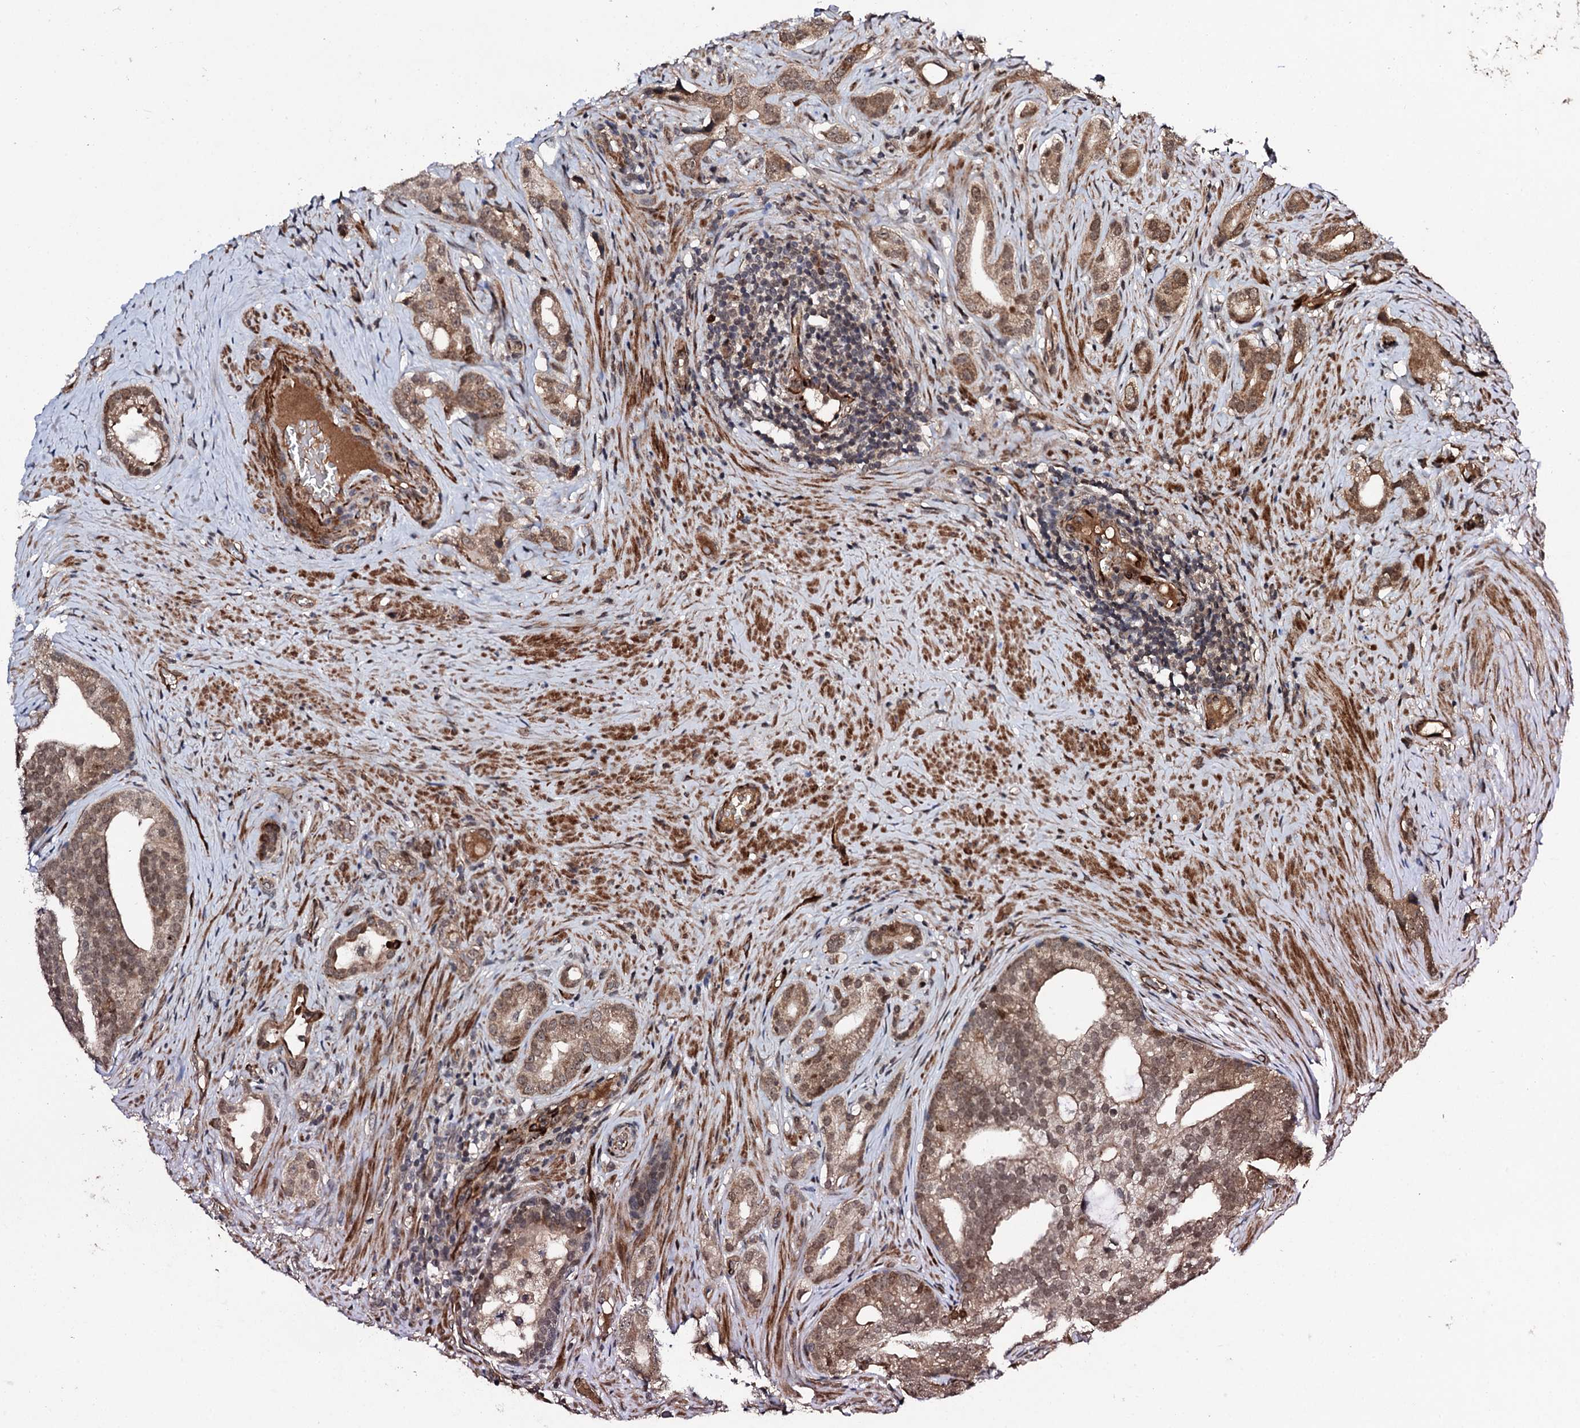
{"staining": {"intensity": "moderate", "quantity": ">75%", "location": "cytoplasmic/membranous,nuclear"}, "tissue": "prostate cancer", "cell_type": "Tumor cells", "image_type": "cancer", "snomed": [{"axis": "morphology", "description": "Adenocarcinoma, Low grade"}, {"axis": "topography", "description": "Prostate"}], "caption": "Prostate low-grade adenocarcinoma stained for a protein (brown) reveals moderate cytoplasmic/membranous and nuclear positive expression in about >75% of tumor cells.", "gene": "FAM111A", "patient": {"sex": "male", "age": 71}}